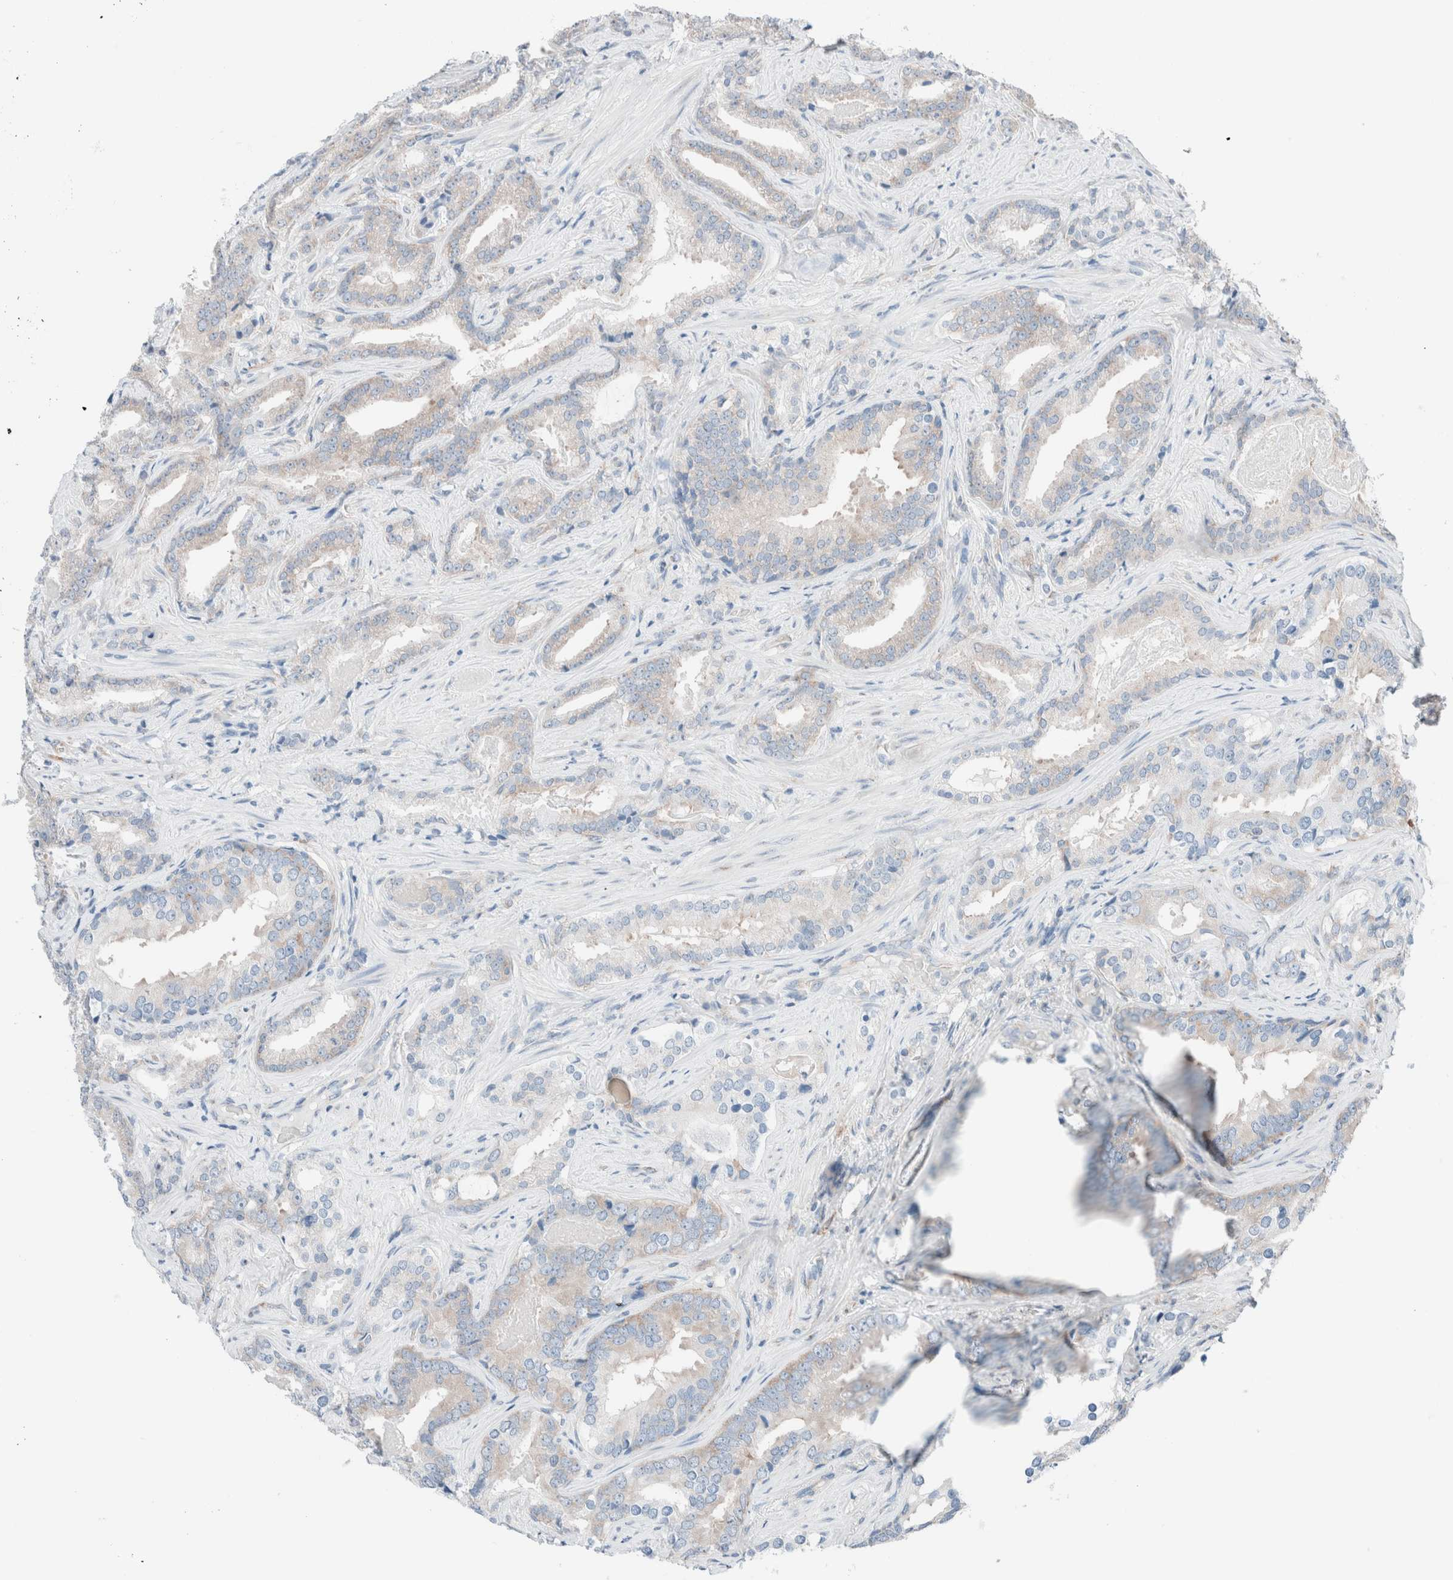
{"staining": {"intensity": "weak", "quantity": "<25%", "location": "cytoplasmic/membranous"}, "tissue": "prostate cancer", "cell_type": "Tumor cells", "image_type": "cancer", "snomed": [{"axis": "morphology", "description": "Adenocarcinoma, Low grade"}, {"axis": "topography", "description": "Prostate"}], "caption": "High power microscopy micrograph of an IHC photomicrograph of prostate cancer (adenocarcinoma (low-grade)), revealing no significant expression in tumor cells.", "gene": "CASC3", "patient": {"sex": "male", "age": 67}}